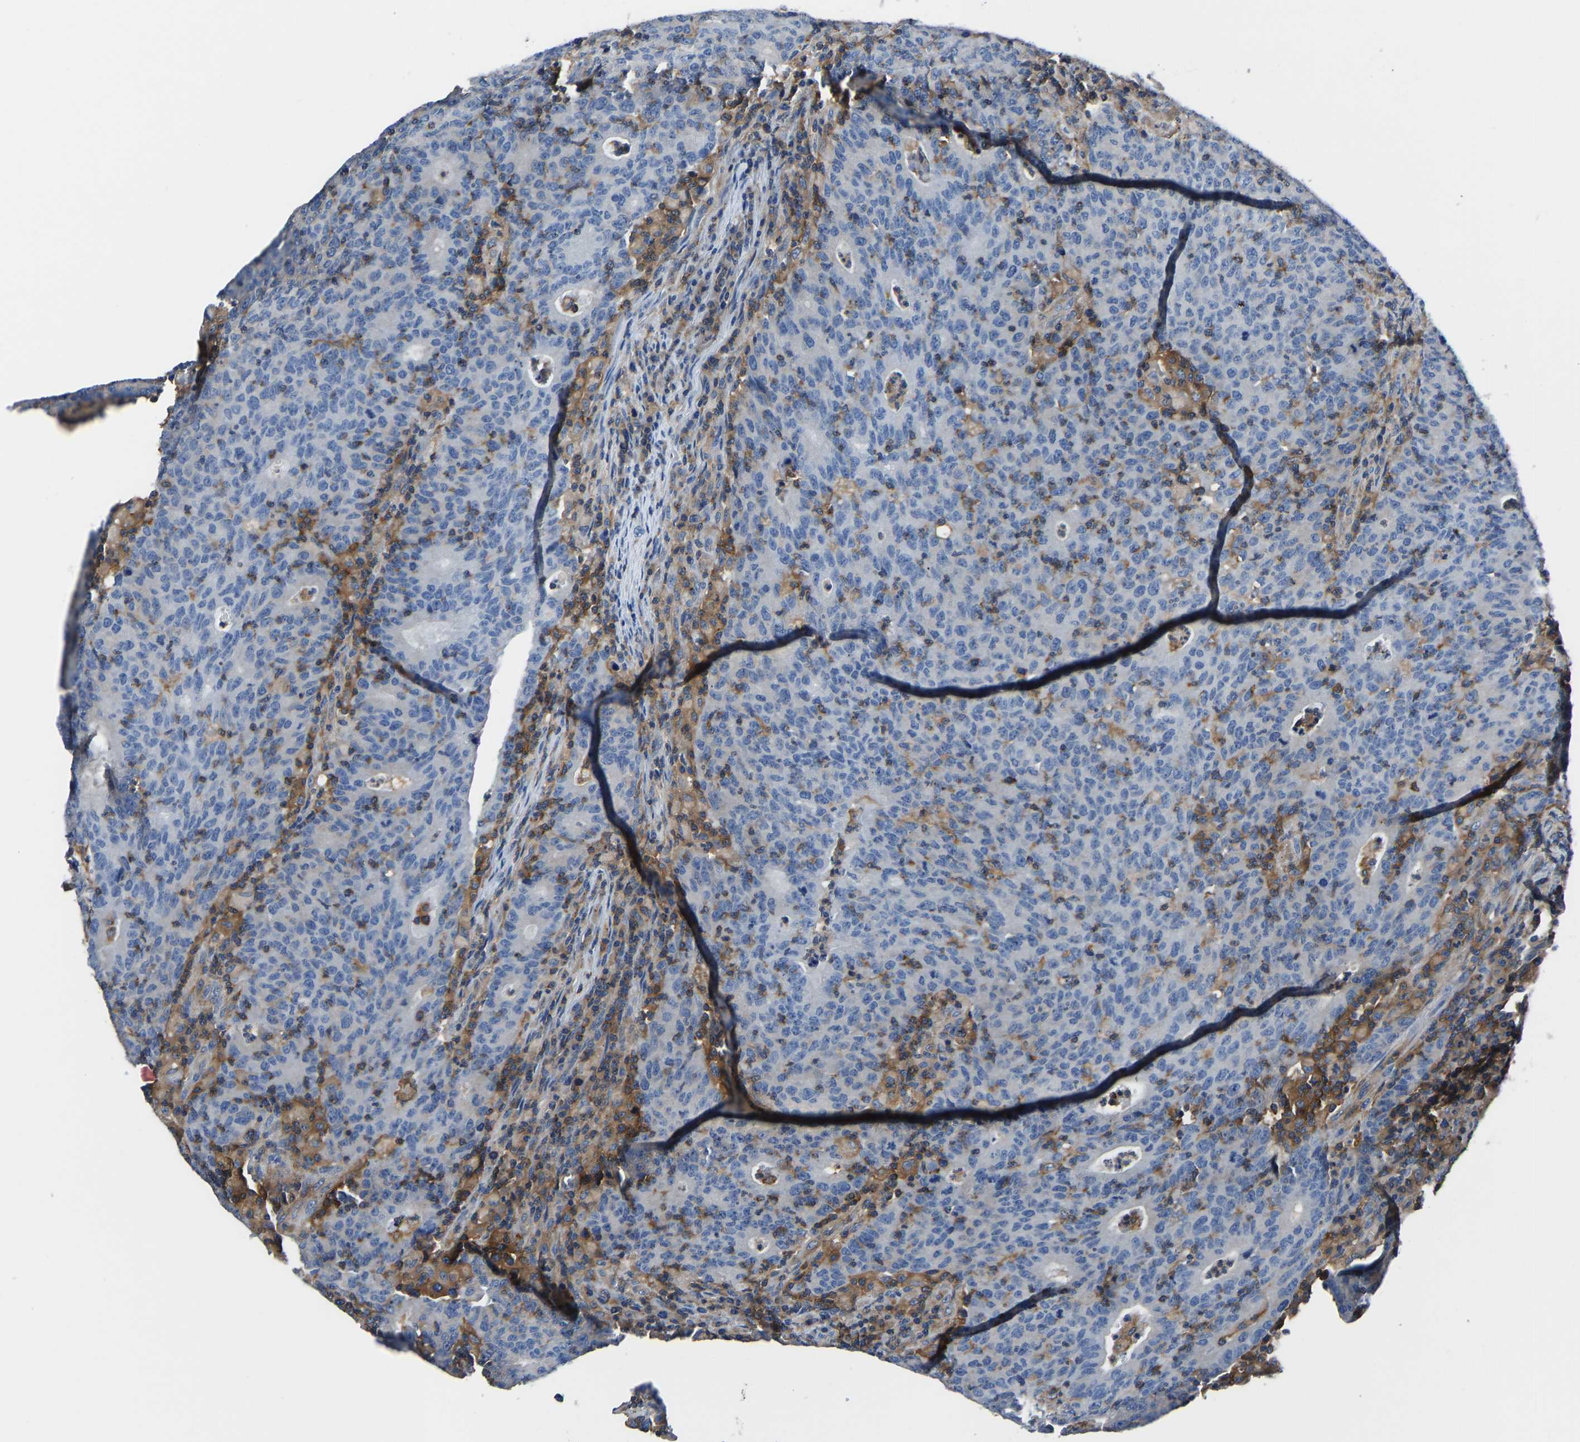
{"staining": {"intensity": "negative", "quantity": "none", "location": "none"}, "tissue": "colorectal cancer", "cell_type": "Tumor cells", "image_type": "cancer", "snomed": [{"axis": "morphology", "description": "Adenocarcinoma, NOS"}, {"axis": "topography", "description": "Colon"}], "caption": "Immunohistochemical staining of colorectal cancer displays no significant staining in tumor cells.", "gene": "PRKAR1A", "patient": {"sex": "female", "age": 75}}